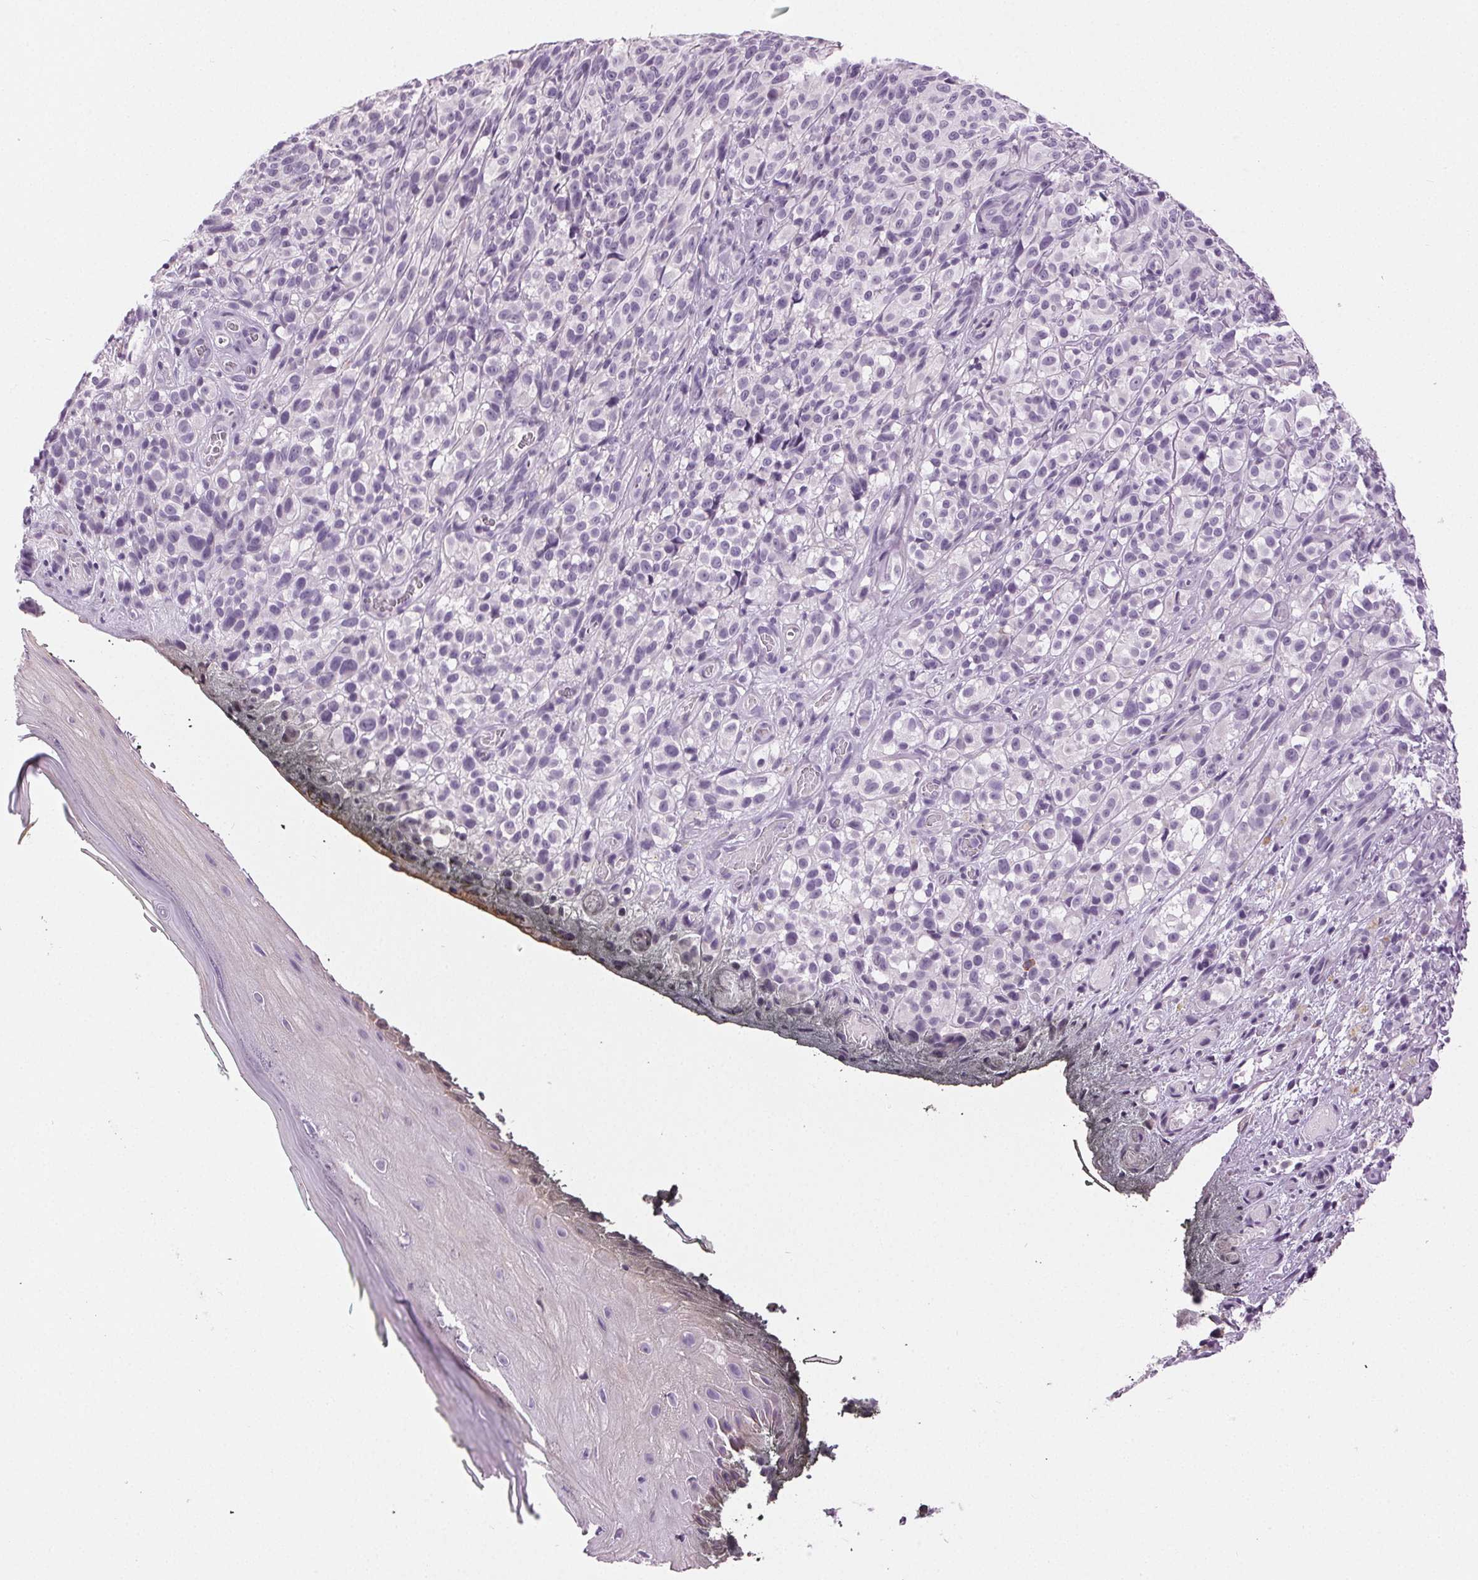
{"staining": {"intensity": "negative", "quantity": "none", "location": "none"}, "tissue": "melanoma", "cell_type": "Tumor cells", "image_type": "cancer", "snomed": [{"axis": "morphology", "description": "Malignant melanoma, NOS"}, {"axis": "topography", "description": "Skin"}], "caption": "A histopathology image of malignant melanoma stained for a protein shows no brown staining in tumor cells. (DAB immunohistochemistry with hematoxylin counter stain).", "gene": "MISP", "patient": {"sex": "female", "age": 85}}